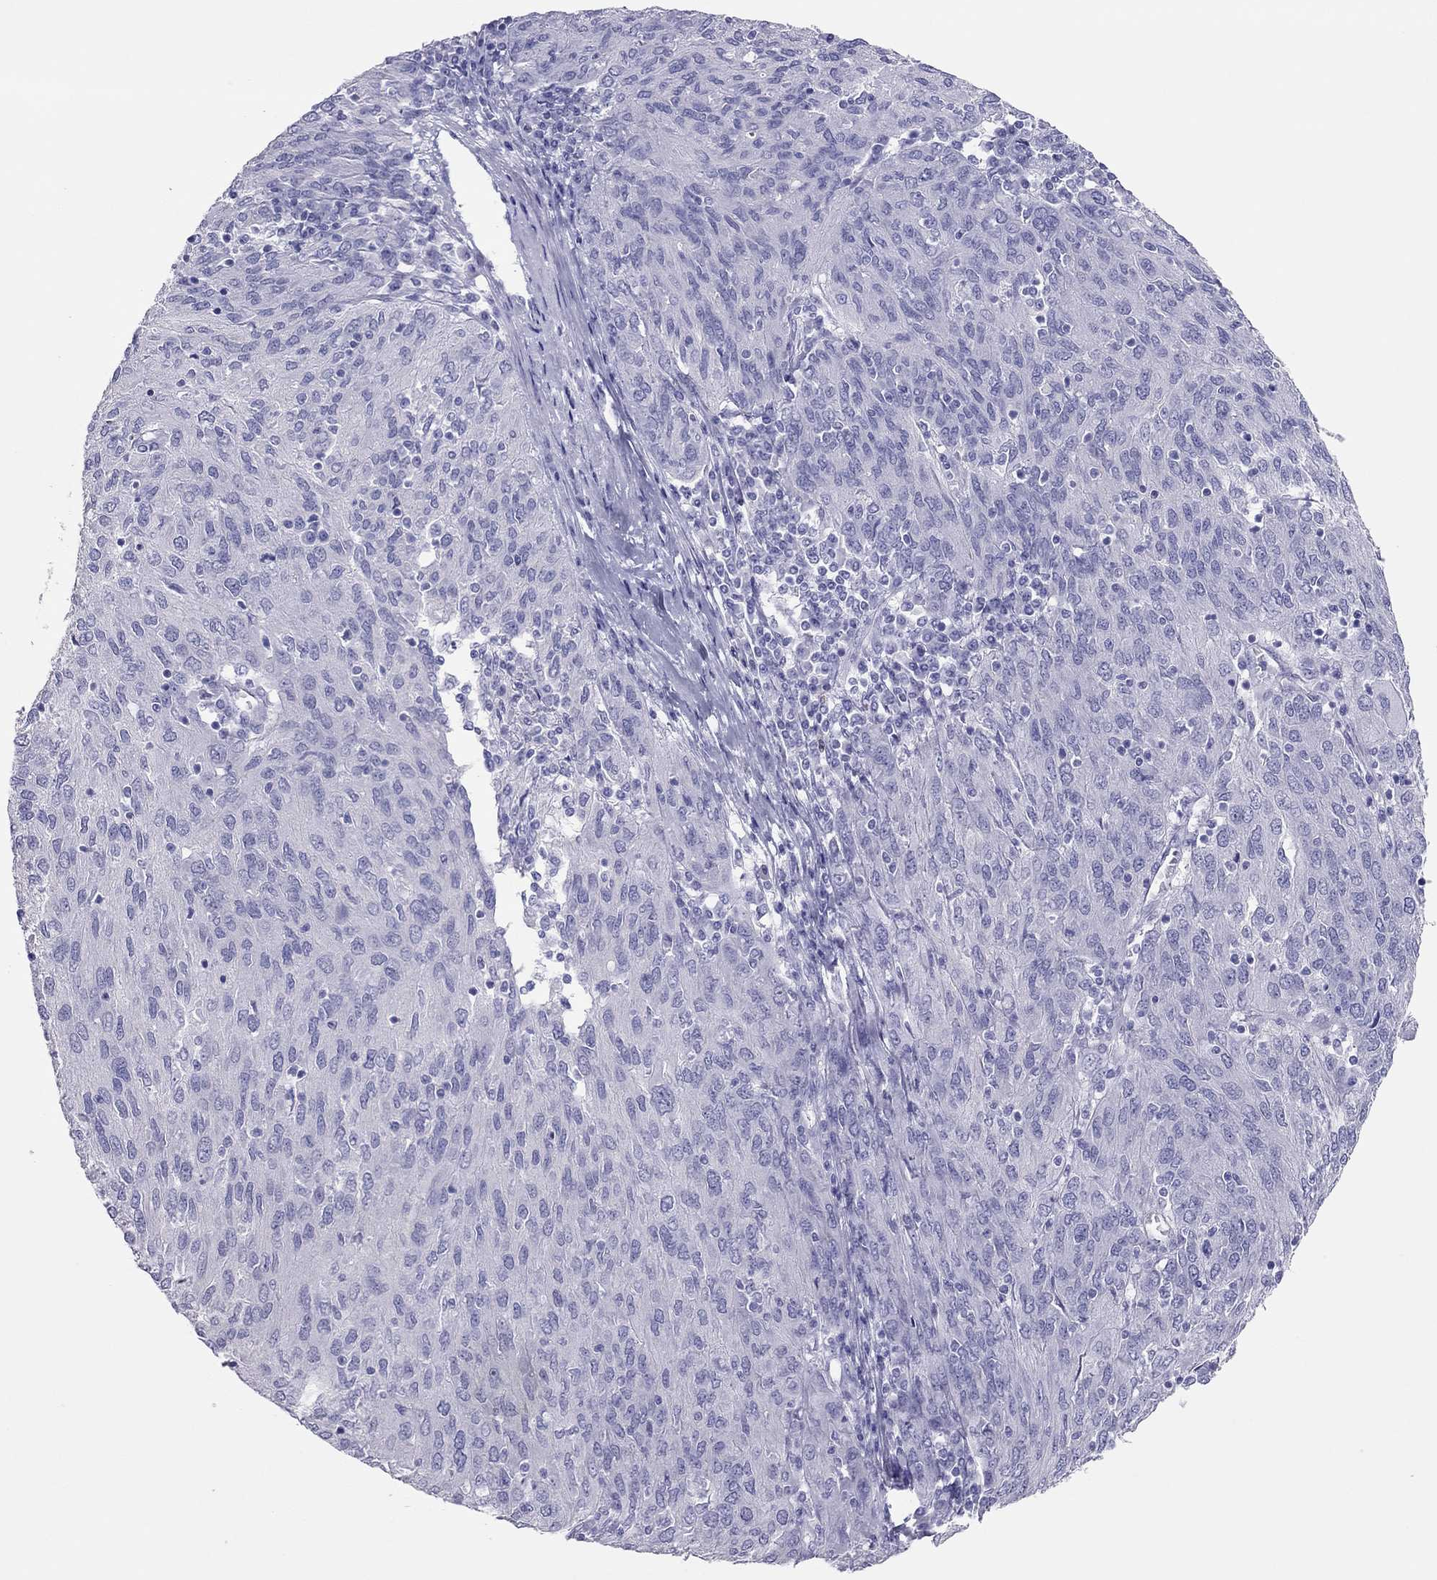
{"staining": {"intensity": "negative", "quantity": "none", "location": "none"}, "tissue": "ovarian cancer", "cell_type": "Tumor cells", "image_type": "cancer", "snomed": [{"axis": "morphology", "description": "Carcinoma, endometroid"}, {"axis": "topography", "description": "Ovary"}], "caption": "The photomicrograph demonstrates no significant expression in tumor cells of ovarian cancer (endometroid carcinoma).", "gene": "TSHB", "patient": {"sex": "female", "age": 50}}